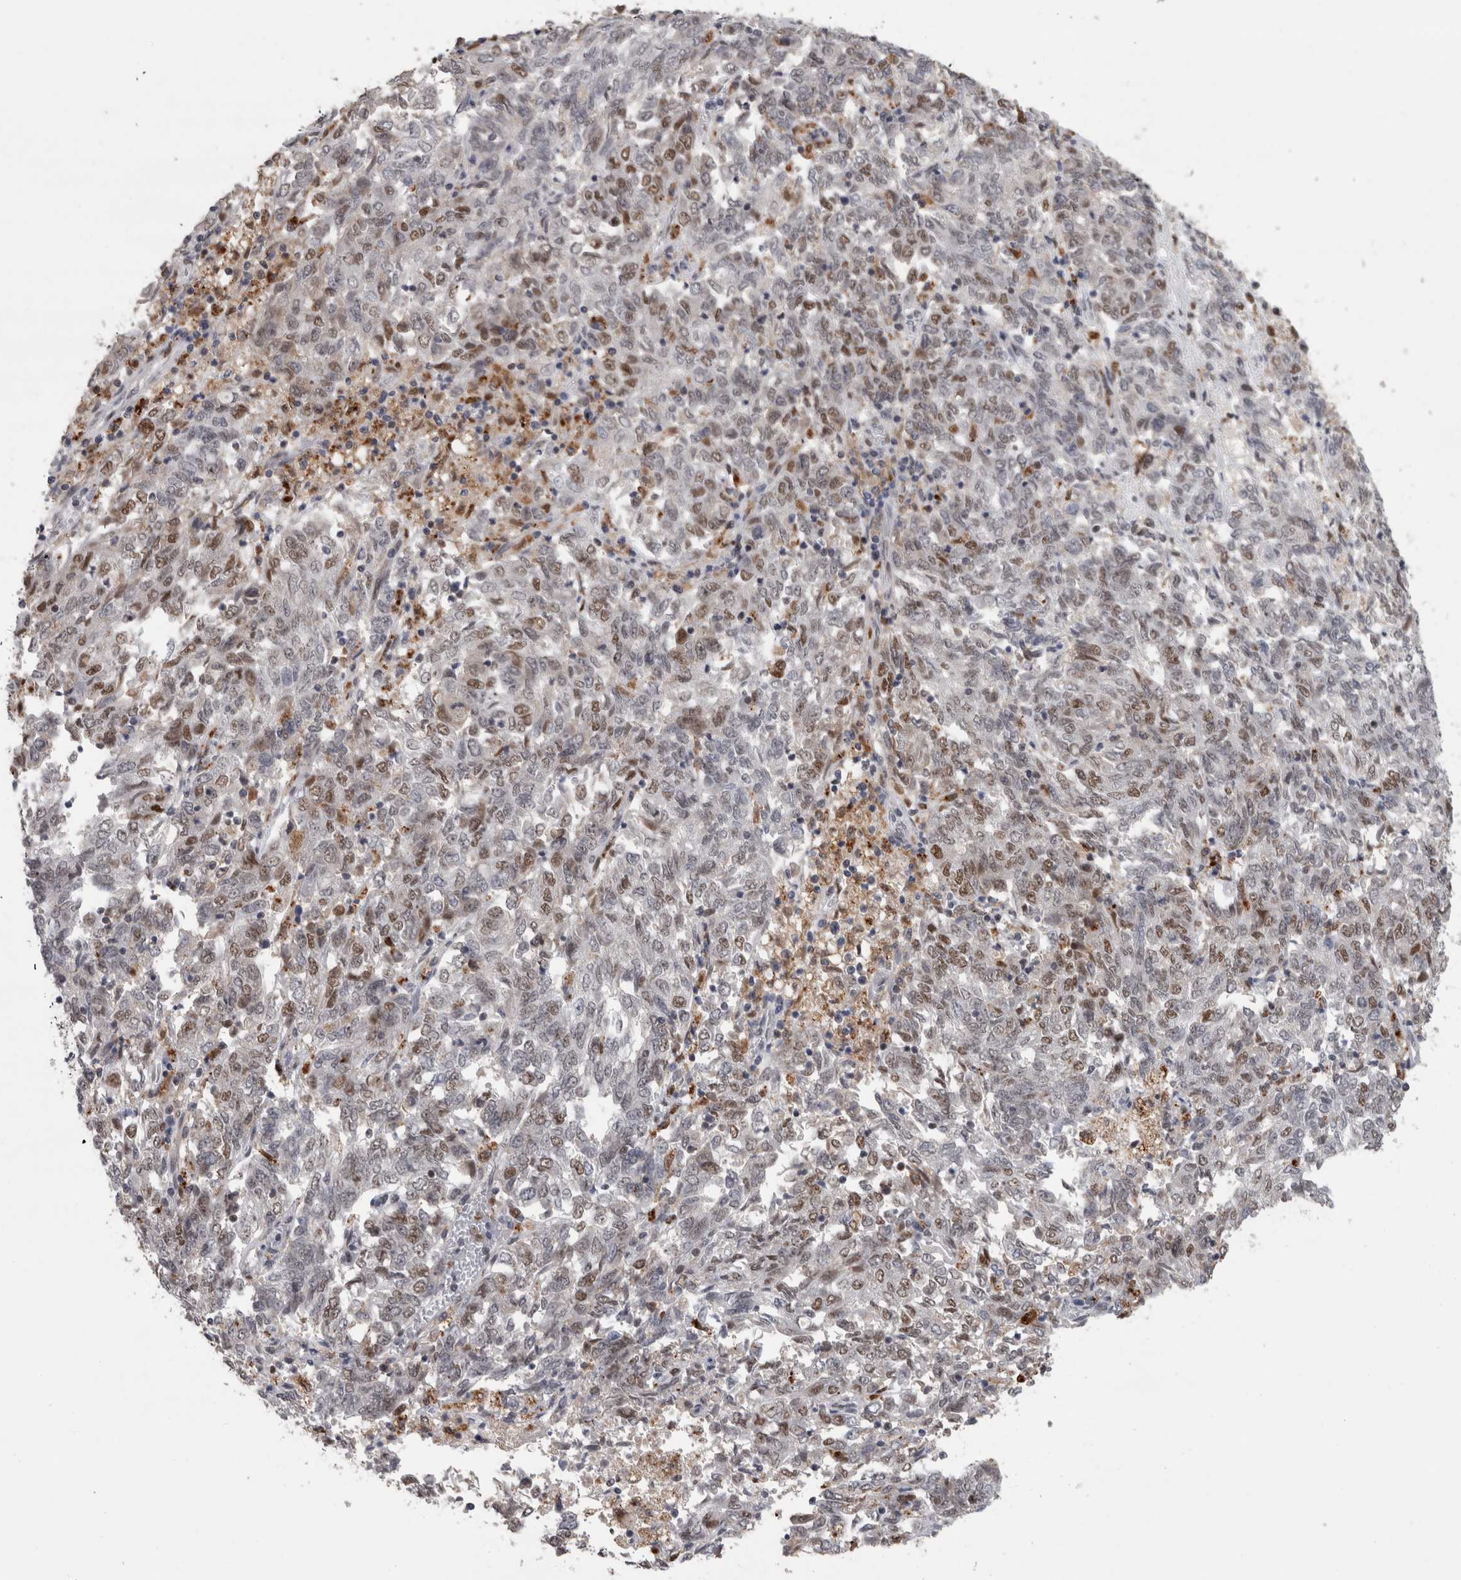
{"staining": {"intensity": "moderate", "quantity": "25%-75%", "location": "nuclear"}, "tissue": "endometrial cancer", "cell_type": "Tumor cells", "image_type": "cancer", "snomed": [{"axis": "morphology", "description": "Adenocarcinoma, NOS"}, {"axis": "topography", "description": "Endometrium"}], "caption": "Tumor cells display medium levels of moderate nuclear positivity in about 25%-75% of cells in human endometrial cancer (adenocarcinoma).", "gene": "POLD2", "patient": {"sex": "female", "age": 80}}